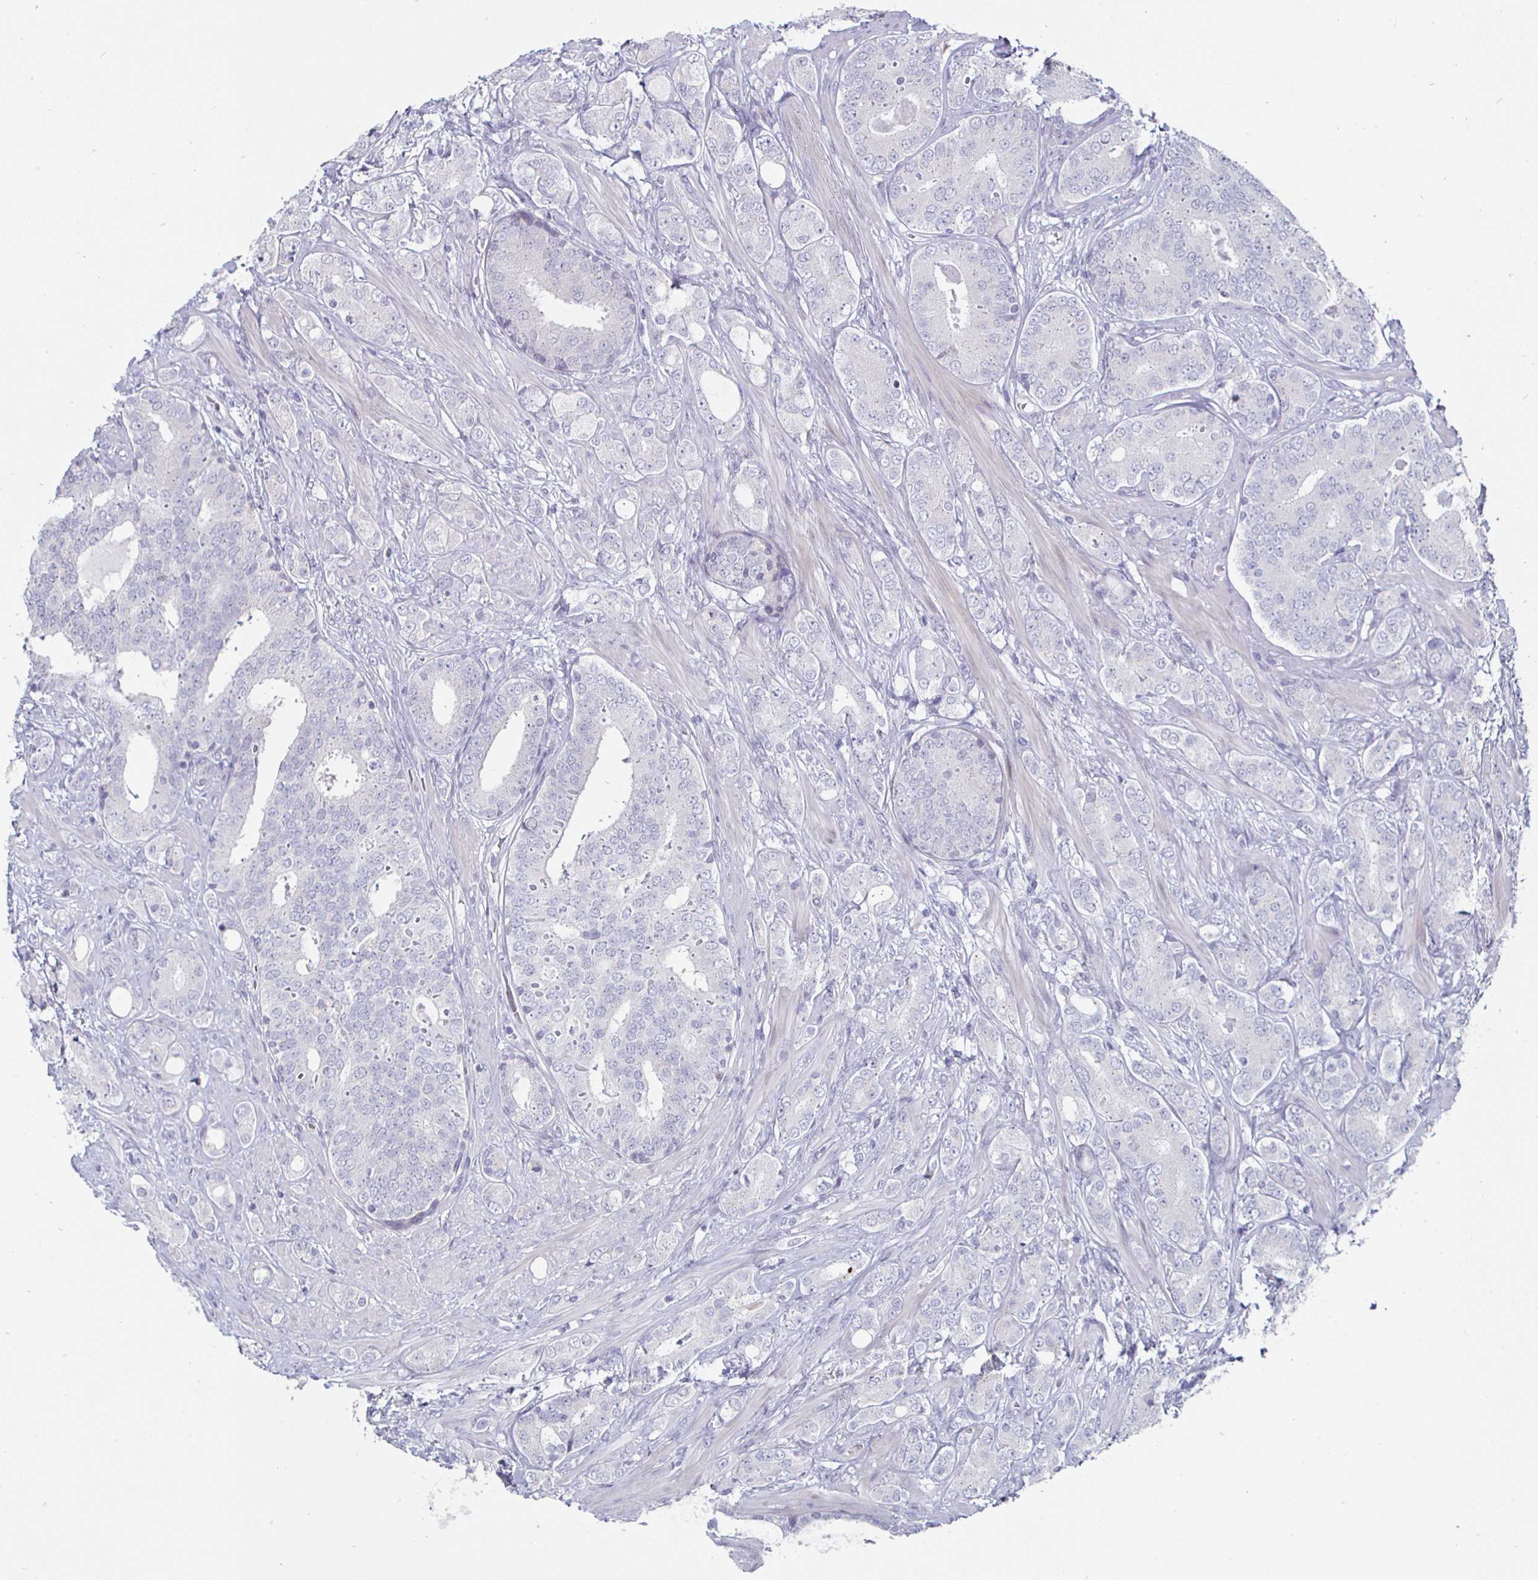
{"staining": {"intensity": "negative", "quantity": "none", "location": "none"}, "tissue": "prostate cancer", "cell_type": "Tumor cells", "image_type": "cancer", "snomed": [{"axis": "morphology", "description": "Adenocarcinoma, High grade"}, {"axis": "topography", "description": "Prostate"}], "caption": "The photomicrograph exhibits no staining of tumor cells in prostate cancer (high-grade adenocarcinoma).", "gene": "DMRTB1", "patient": {"sex": "male", "age": 62}}